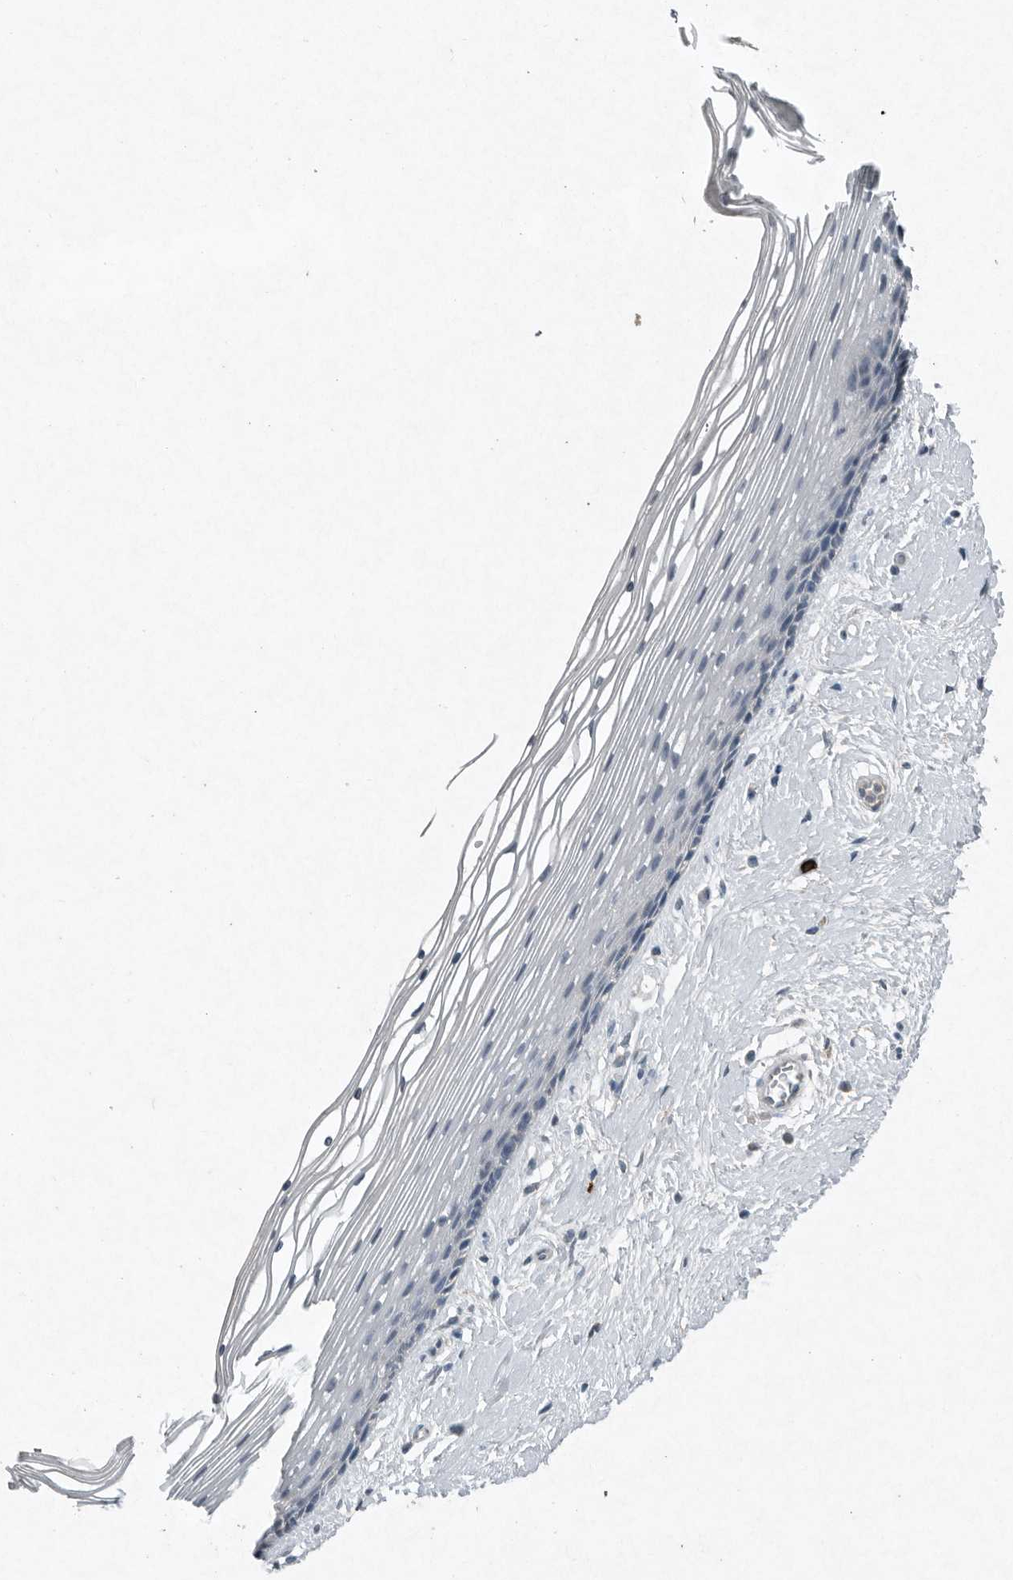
{"staining": {"intensity": "negative", "quantity": "none", "location": "none"}, "tissue": "vagina", "cell_type": "Squamous epithelial cells", "image_type": "normal", "snomed": [{"axis": "morphology", "description": "Normal tissue, NOS"}, {"axis": "topography", "description": "Vagina"}], "caption": "Histopathology image shows no protein positivity in squamous epithelial cells of normal vagina.", "gene": "IL20", "patient": {"sex": "female", "age": 46}}